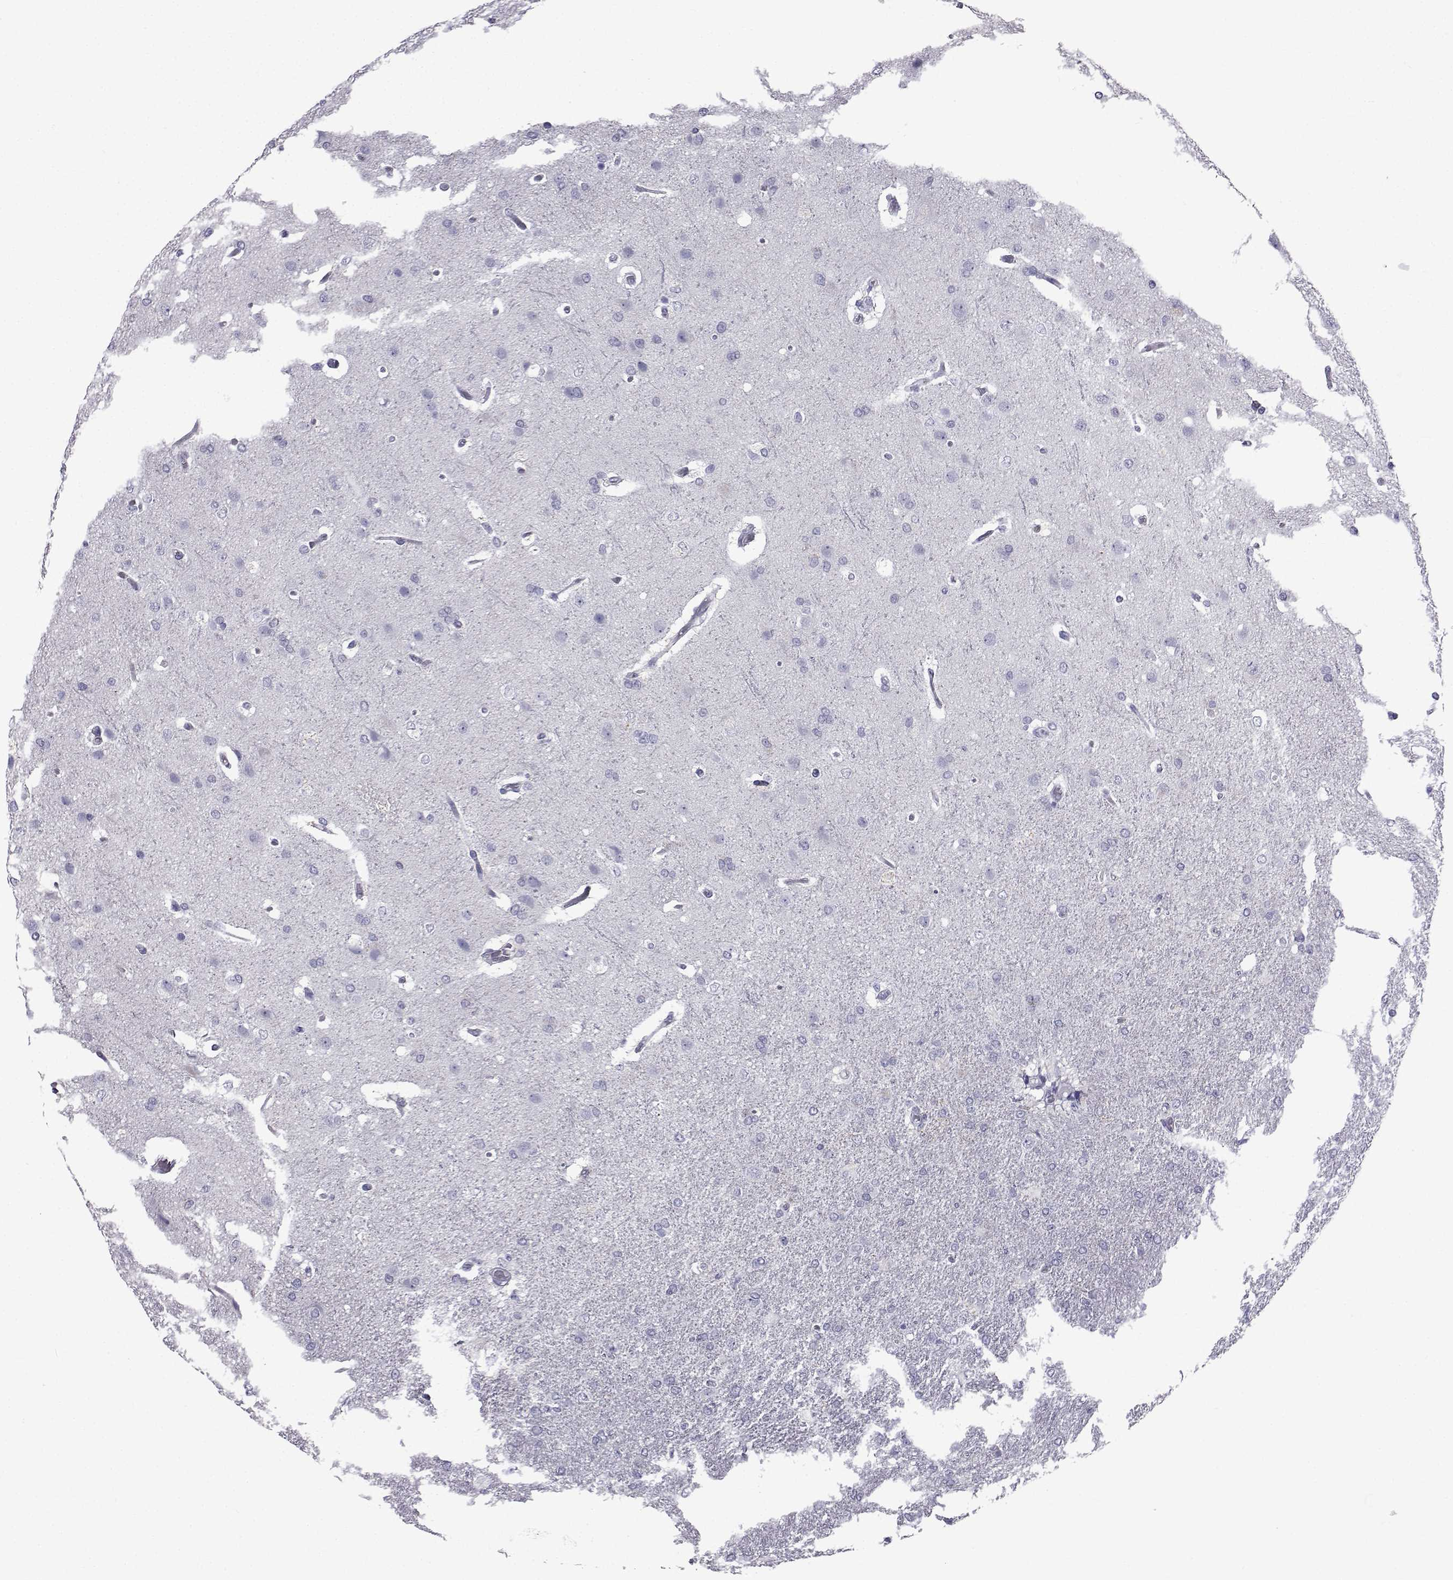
{"staining": {"intensity": "negative", "quantity": "none", "location": "none"}, "tissue": "glioma", "cell_type": "Tumor cells", "image_type": "cancer", "snomed": [{"axis": "morphology", "description": "Glioma, malignant, High grade"}, {"axis": "topography", "description": "Brain"}], "caption": "A histopathology image of glioma stained for a protein shows no brown staining in tumor cells.", "gene": "FDXR", "patient": {"sex": "male", "age": 68}}